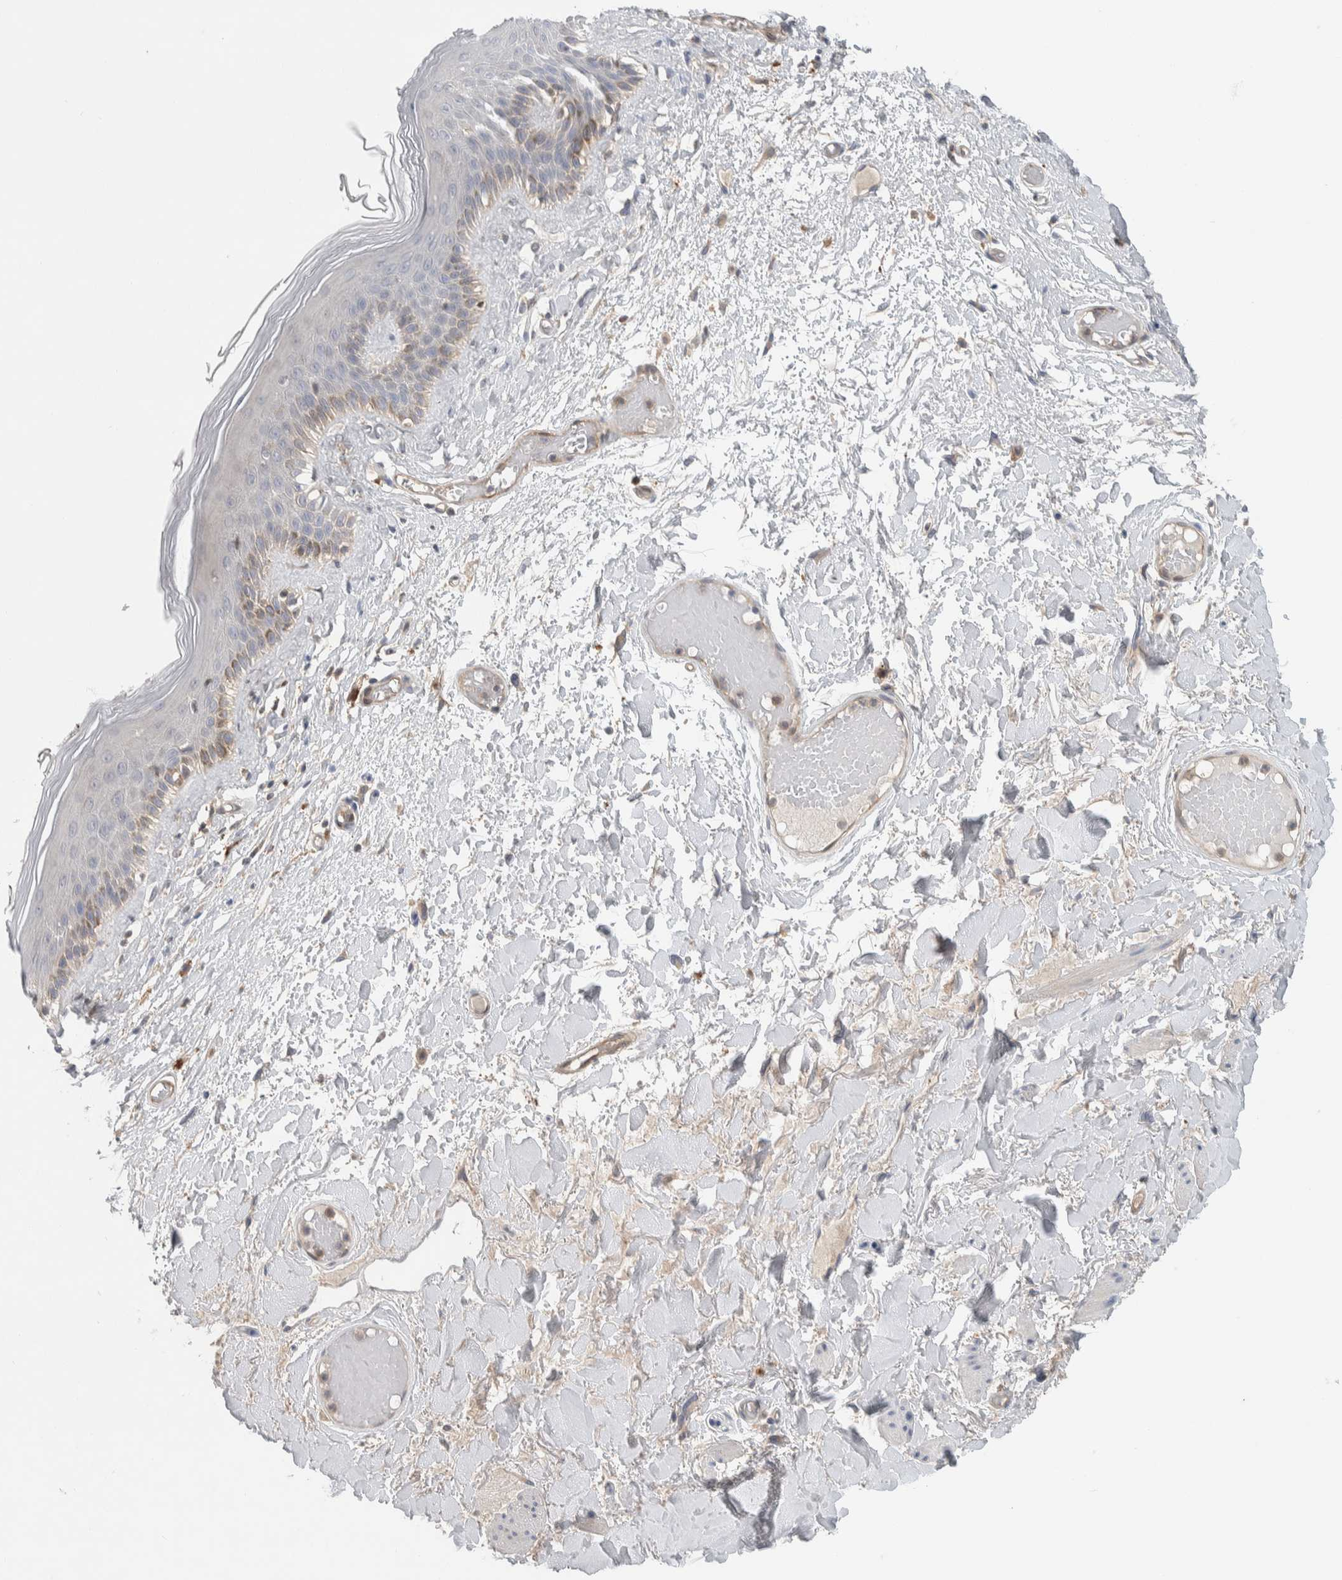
{"staining": {"intensity": "moderate", "quantity": "<25%", "location": "cytoplasmic/membranous"}, "tissue": "skin", "cell_type": "Epidermal cells", "image_type": "normal", "snomed": [{"axis": "morphology", "description": "Normal tissue, NOS"}, {"axis": "topography", "description": "Vulva"}], "caption": "Protein staining of normal skin demonstrates moderate cytoplasmic/membranous expression in approximately <25% of epidermal cells. (DAB (3,3'-diaminobenzidine) = brown stain, brightfield microscopy at high magnification).", "gene": "NFKB2", "patient": {"sex": "female", "age": 73}}